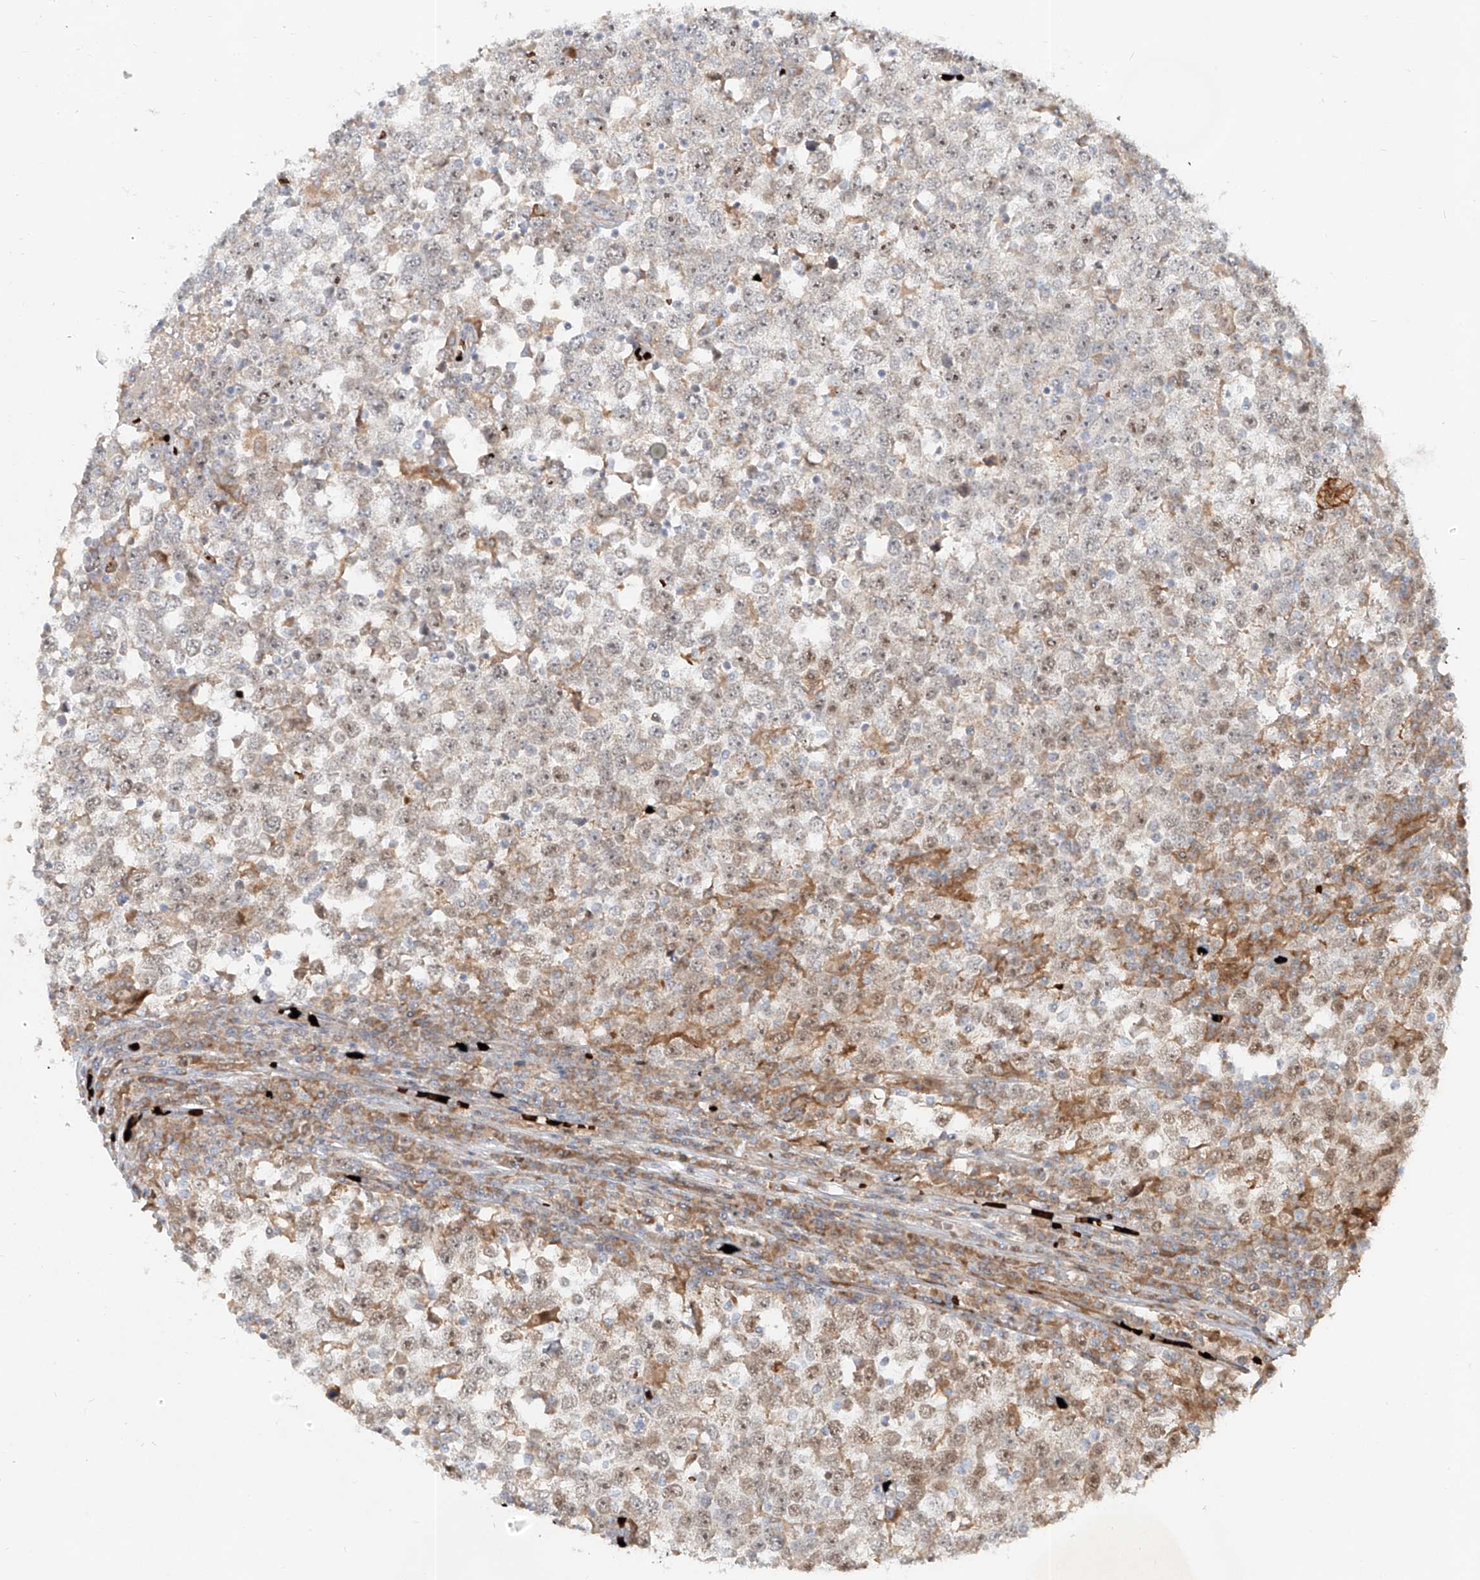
{"staining": {"intensity": "moderate", "quantity": "25%-75%", "location": "nuclear"}, "tissue": "testis cancer", "cell_type": "Tumor cells", "image_type": "cancer", "snomed": [{"axis": "morphology", "description": "Seminoma, NOS"}, {"axis": "topography", "description": "Testis"}], "caption": "IHC (DAB) staining of human testis seminoma displays moderate nuclear protein expression in approximately 25%-75% of tumor cells.", "gene": "FGD2", "patient": {"sex": "male", "age": 65}}